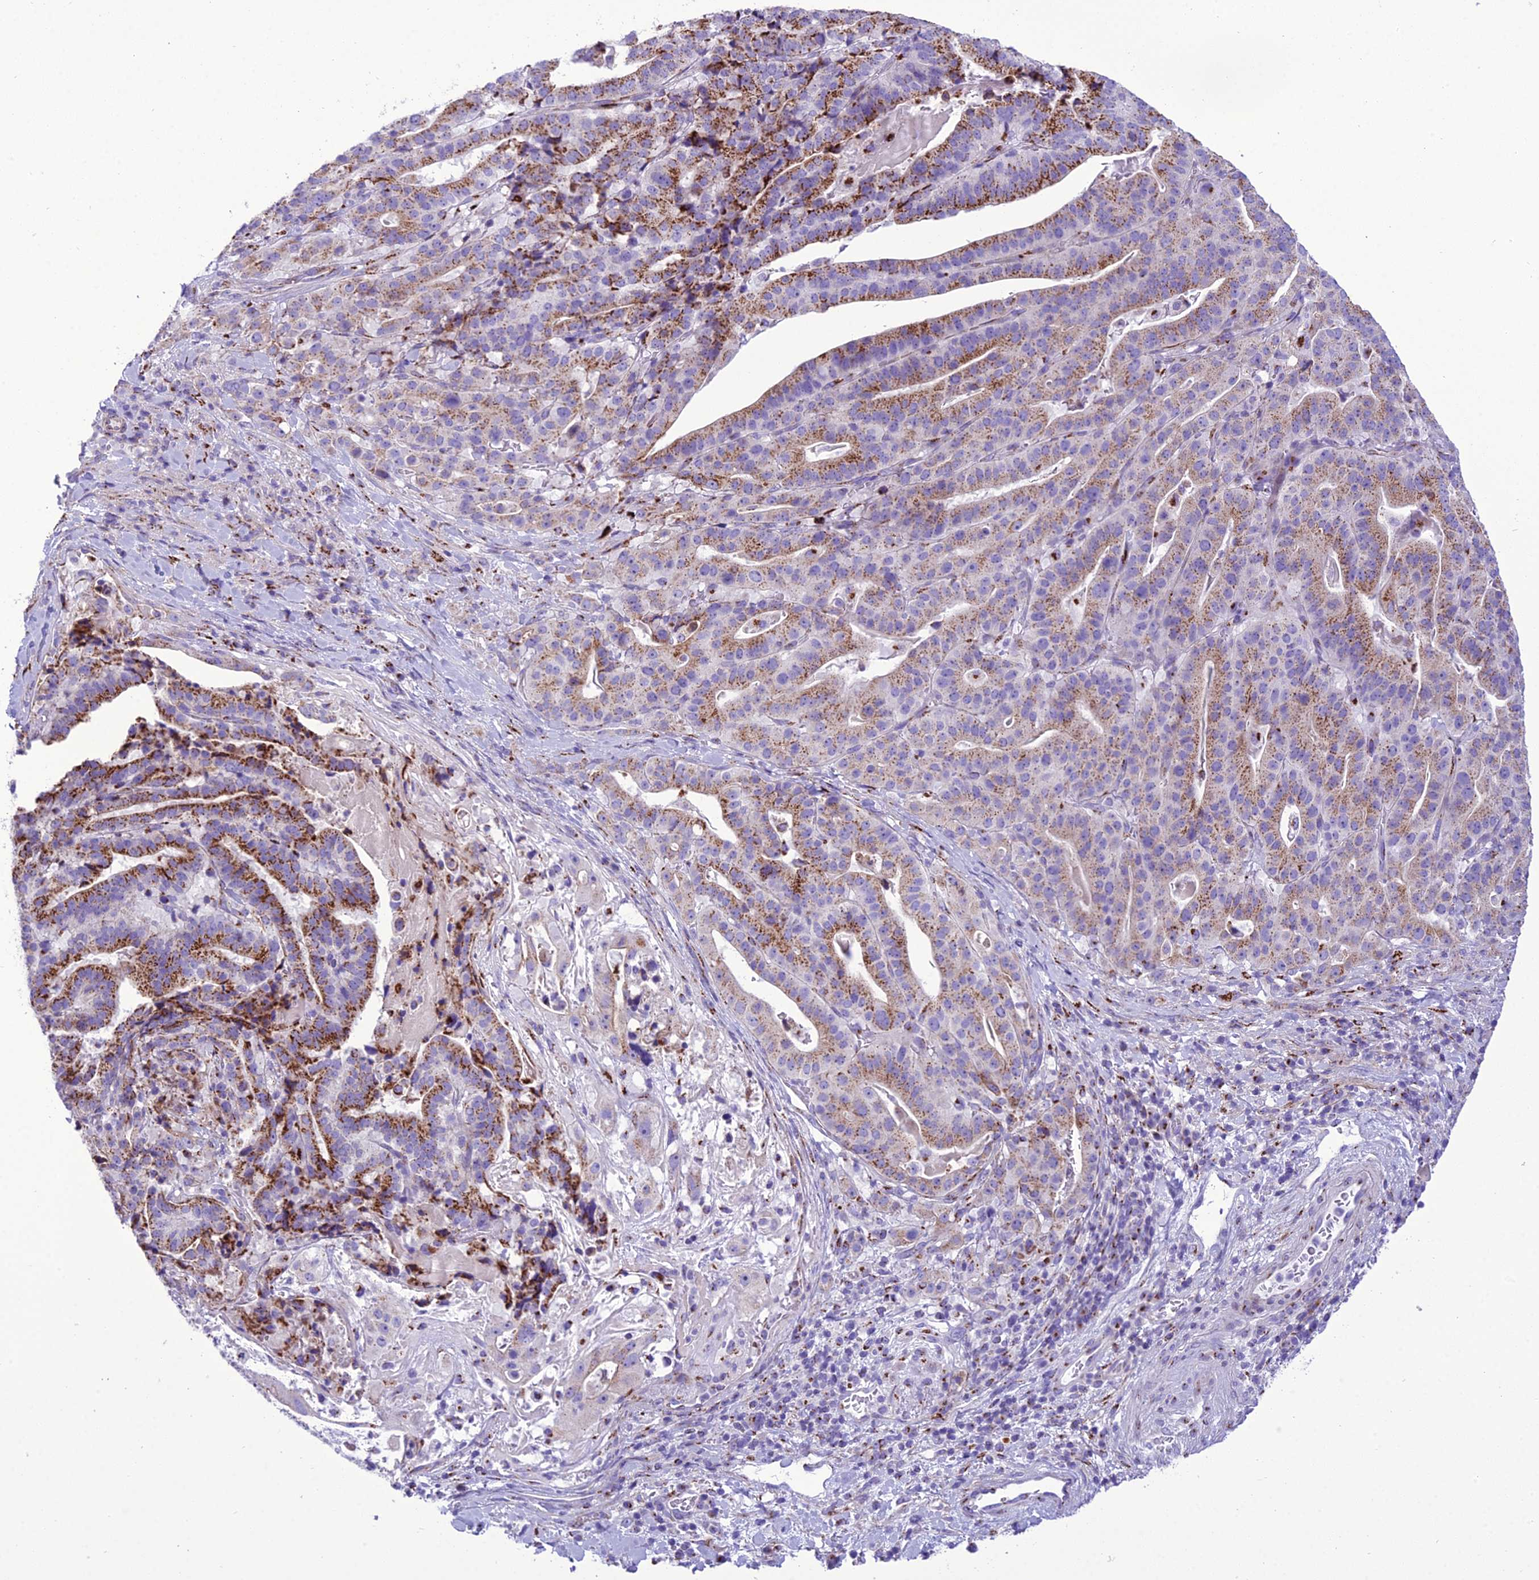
{"staining": {"intensity": "strong", "quantity": ">75%", "location": "cytoplasmic/membranous"}, "tissue": "stomach cancer", "cell_type": "Tumor cells", "image_type": "cancer", "snomed": [{"axis": "morphology", "description": "Adenocarcinoma, NOS"}, {"axis": "topography", "description": "Stomach"}], "caption": "DAB (3,3'-diaminobenzidine) immunohistochemical staining of stomach adenocarcinoma shows strong cytoplasmic/membranous protein staining in about >75% of tumor cells. (IHC, brightfield microscopy, high magnification).", "gene": "GOLM2", "patient": {"sex": "male", "age": 48}}